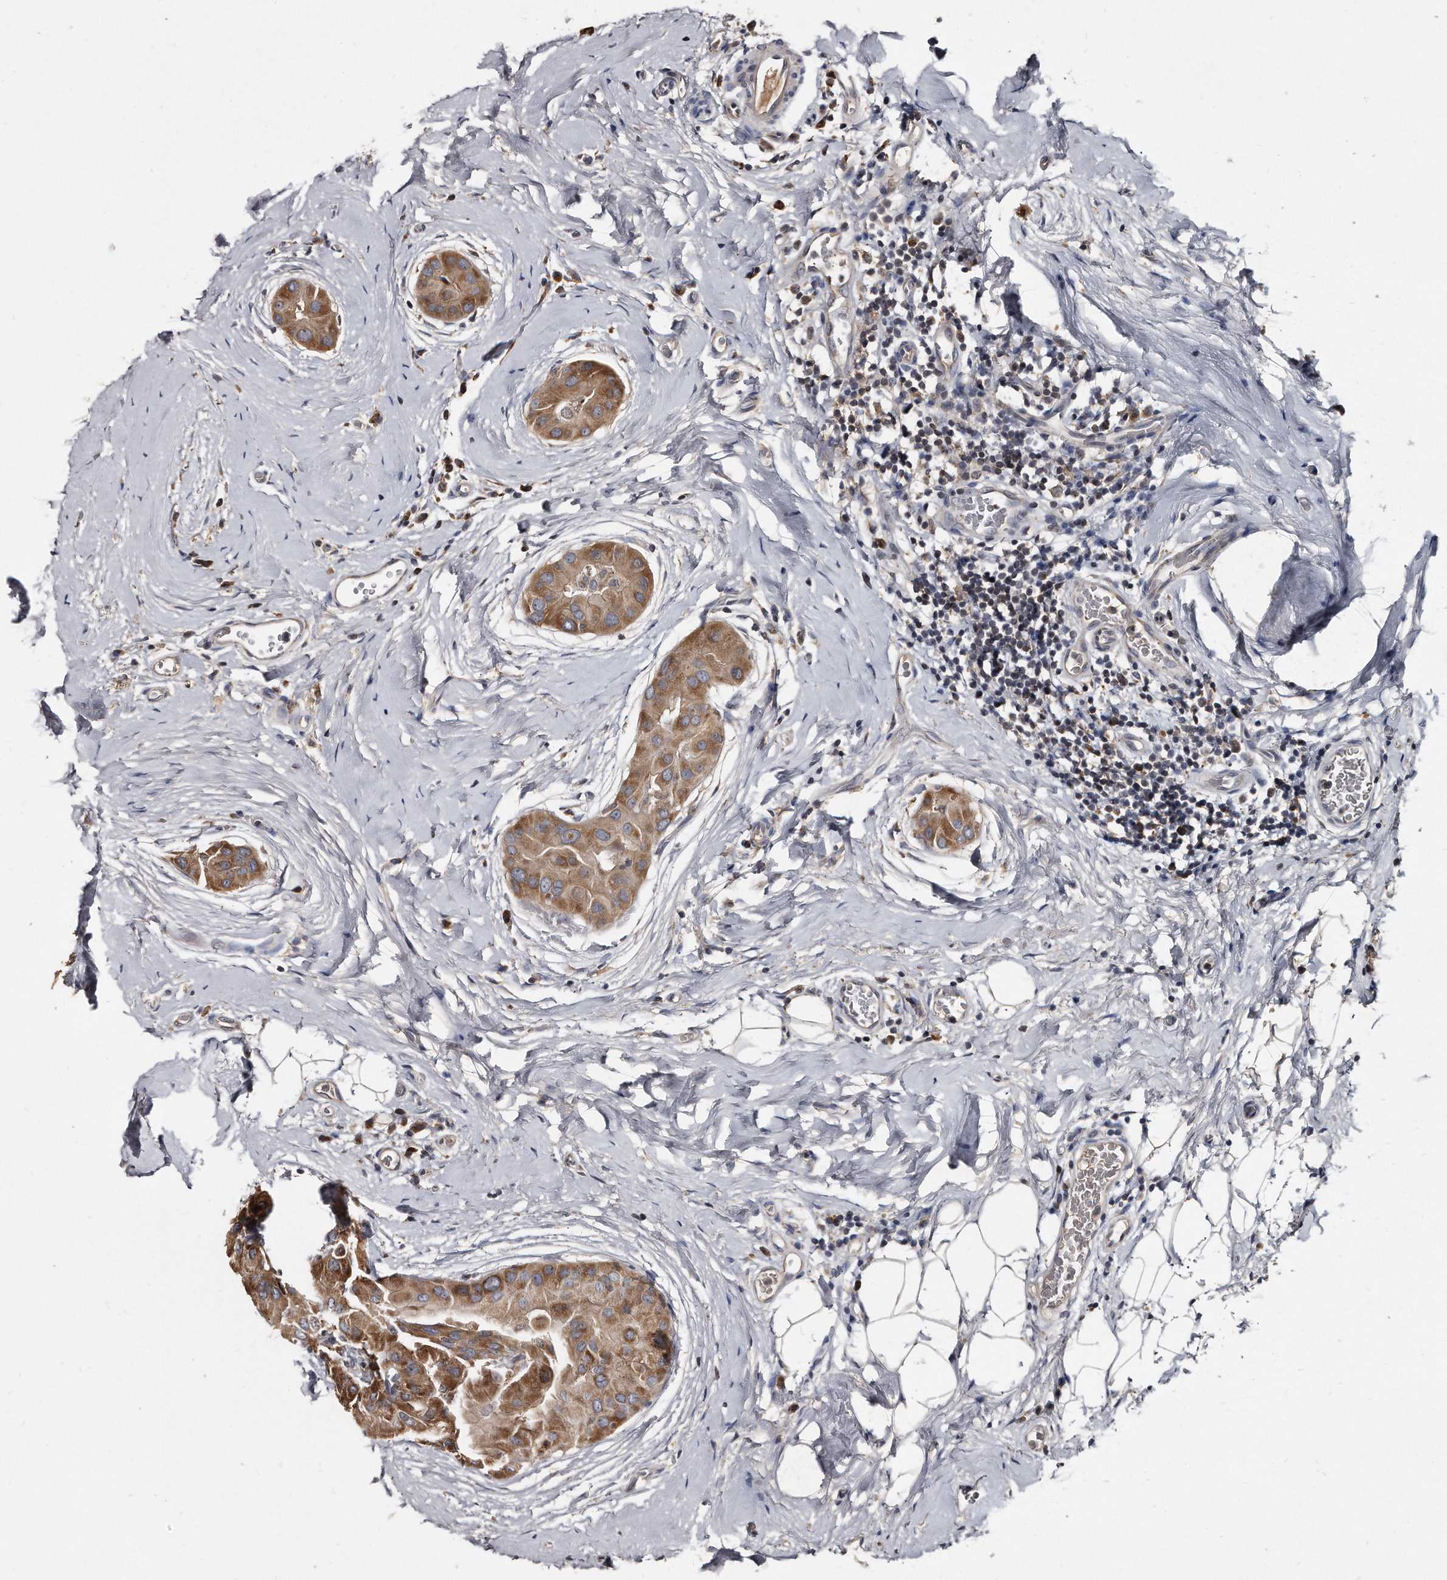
{"staining": {"intensity": "moderate", "quantity": ">75%", "location": "cytoplasmic/membranous"}, "tissue": "thyroid cancer", "cell_type": "Tumor cells", "image_type": "cancer", "snomed": [{"axis": "morphology", "description": "Papillary adenocarcinoma, NOS"}, {"axis": "topography", "description": "Thyroid gland"}], "caption": "Immunohistochemical staining of human thyroid cancer (papillary adenocarcinoma) exhibits medium levels of moderate cytoplasmic/membranous staining in approximately >75% of tumor cells. The staining was performed using DAB (3,3'-diaminobenzidine), with brown indicating positive protein expression. Nuclei are stained blue with hematoxylin.", "gene": "FAM136A", "patient": {"sex": "male", "age": 33}}